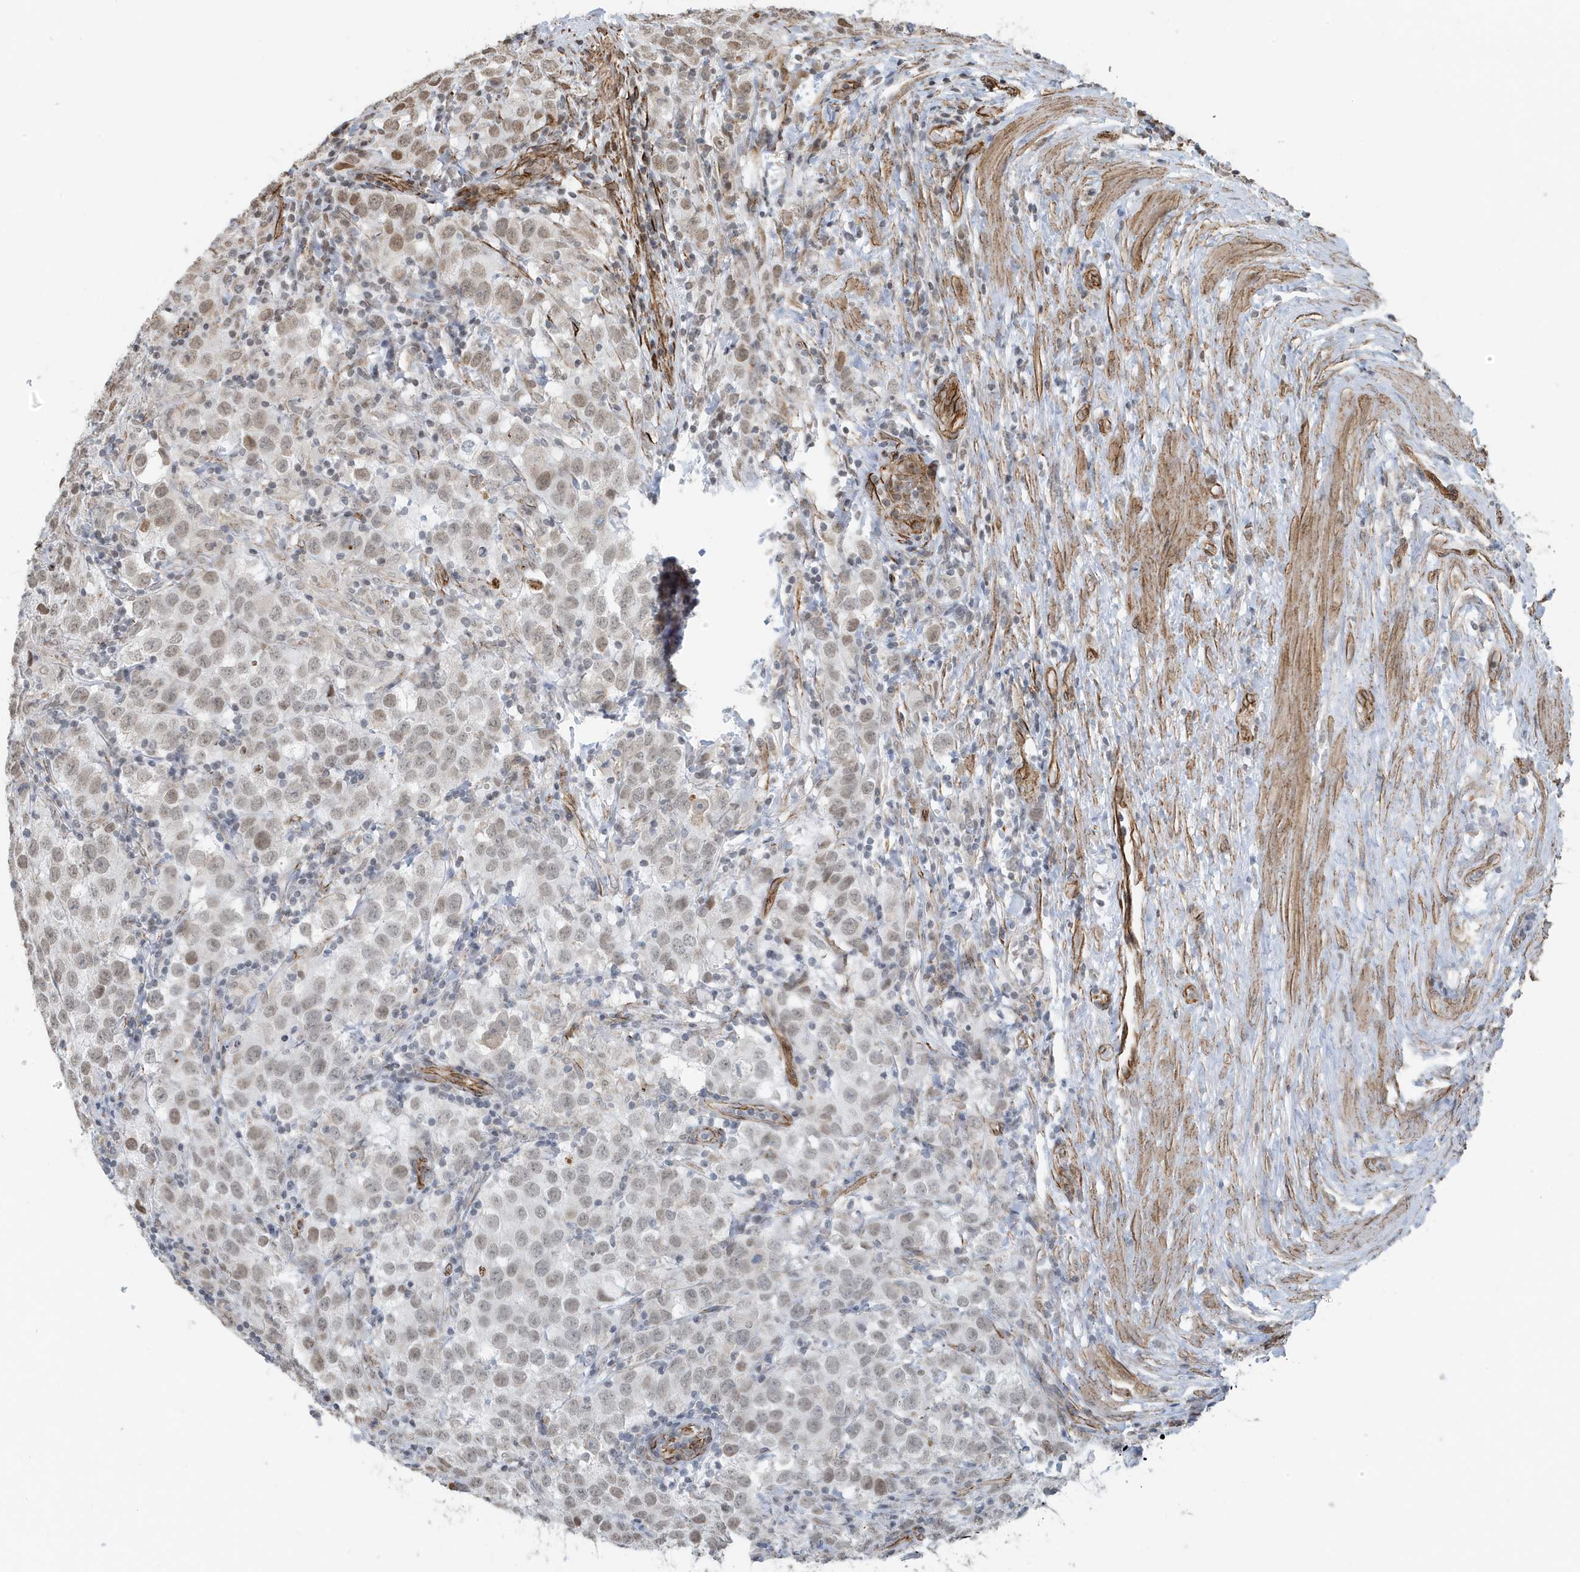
{"staining": {"intensity": "weak", "quantity": "<25%", "location": "nuclear"}, "tissue": "testis cancer", "cell_type": "Tumor cells", "image_type": "cancer", "snomed": [{"axis": "morphology", "description": "Seminoma, NOS"}, {"axis": "morphology", "description": "Carcinoma, Embryonal, NOS"}, {"axis": "topography", "description": "Testis"}], "caption": "The micrograph demonstrates no staining of tumor cells in testis seminoma.", "gene": "CHCHD4", "patient": {"sex": "male", "age": 43}}